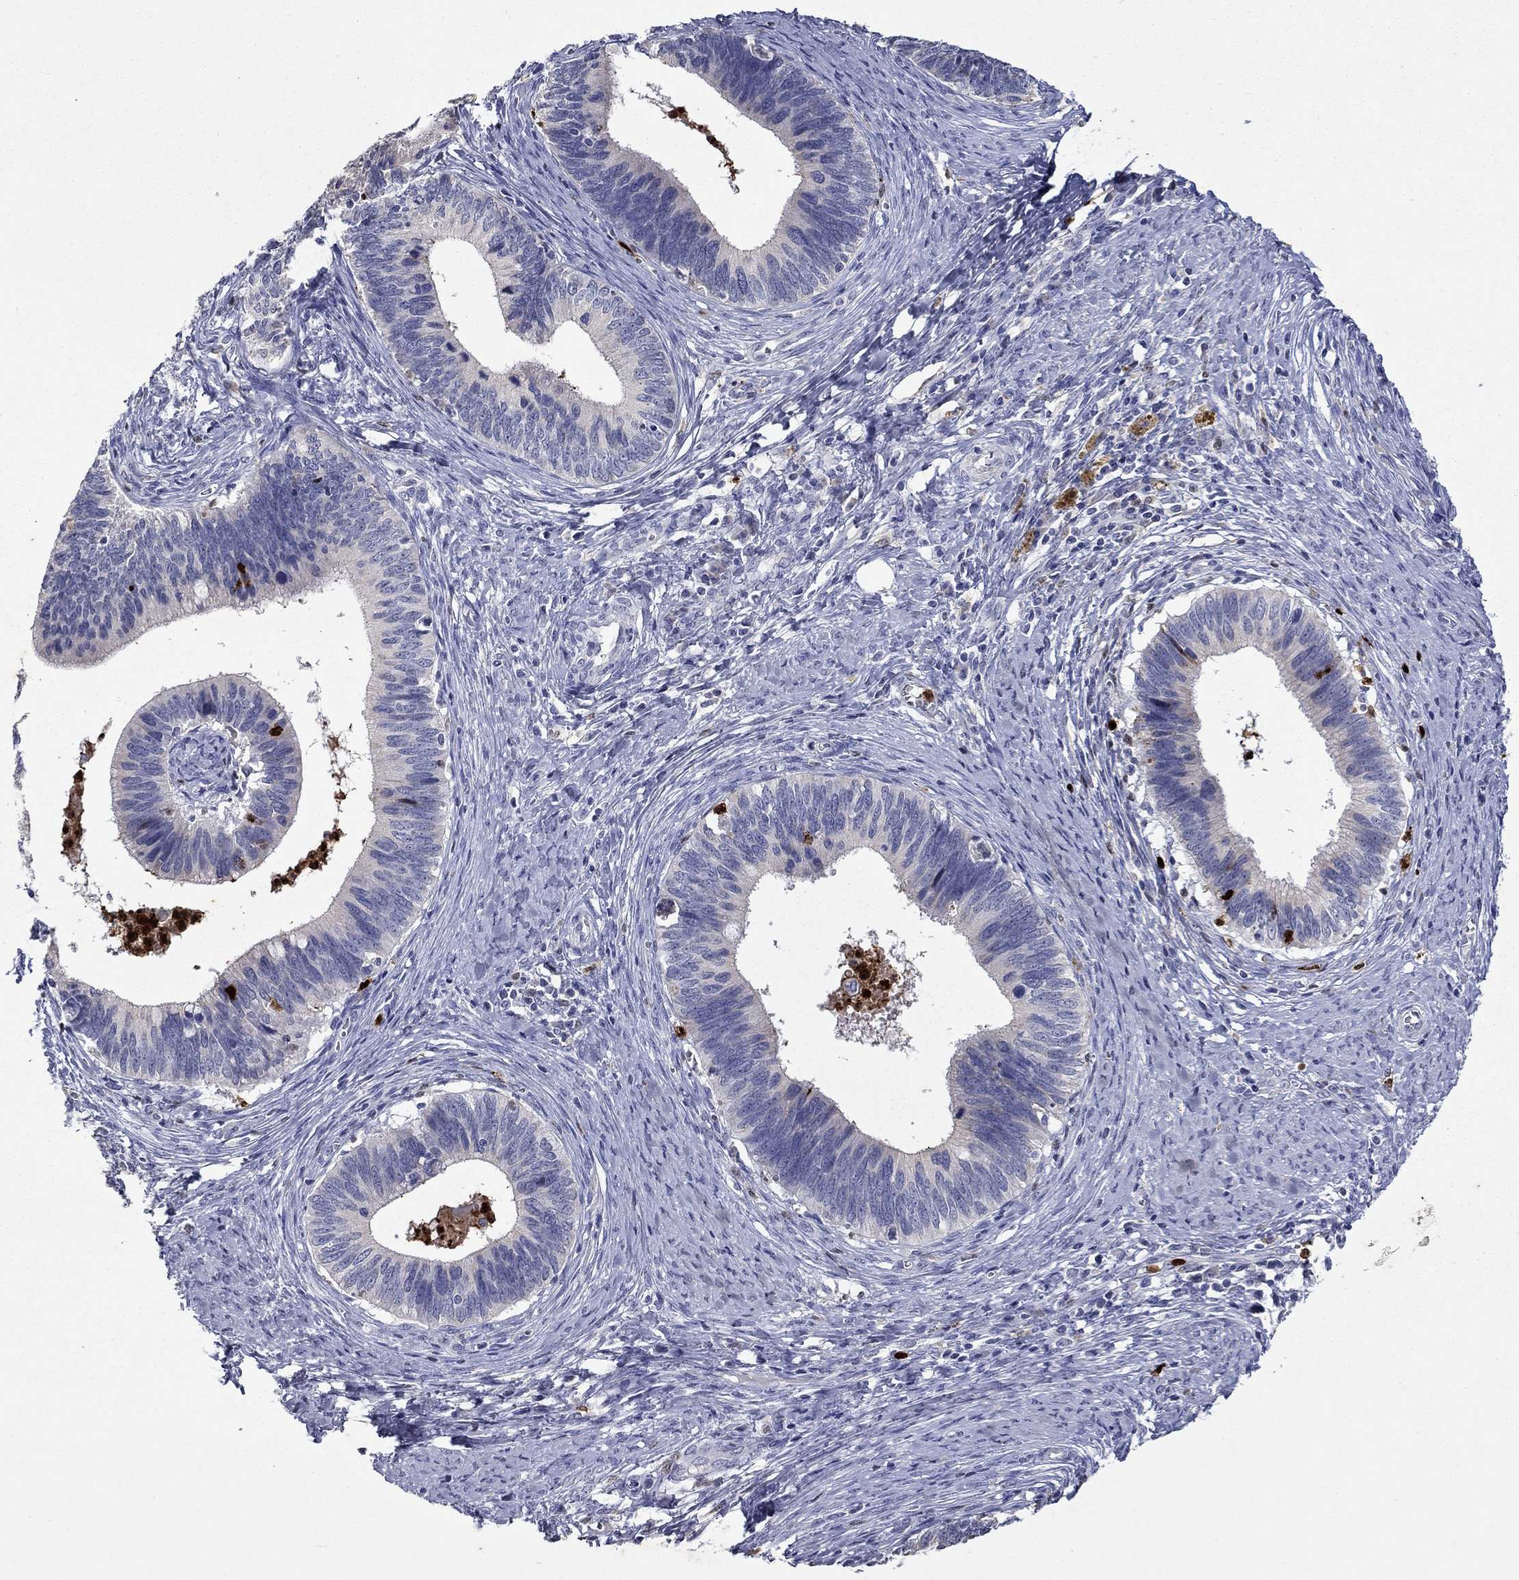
{"staining": {"intensity": "moderate", "quantity": "<25%", "location": "cytoplasmic/membranous"}, "tissue": "cervical cancer", "cell_type": "Tumor cells", "image_type": "cancer", "snomed": [{"axis": "morphology", "description": "Adenocarcinoma, NOS"}, {"axis": "topography", "description": "Cervix"}], "caption": "About <25% of tumor cells in adenocarcinoma (cervical) show moderate cytoplasmic/membranous protein expression as visualized by brown immunohistochemical staining.", "gene": "IRF5", "patient": {"sex": "female", "age": 42}}